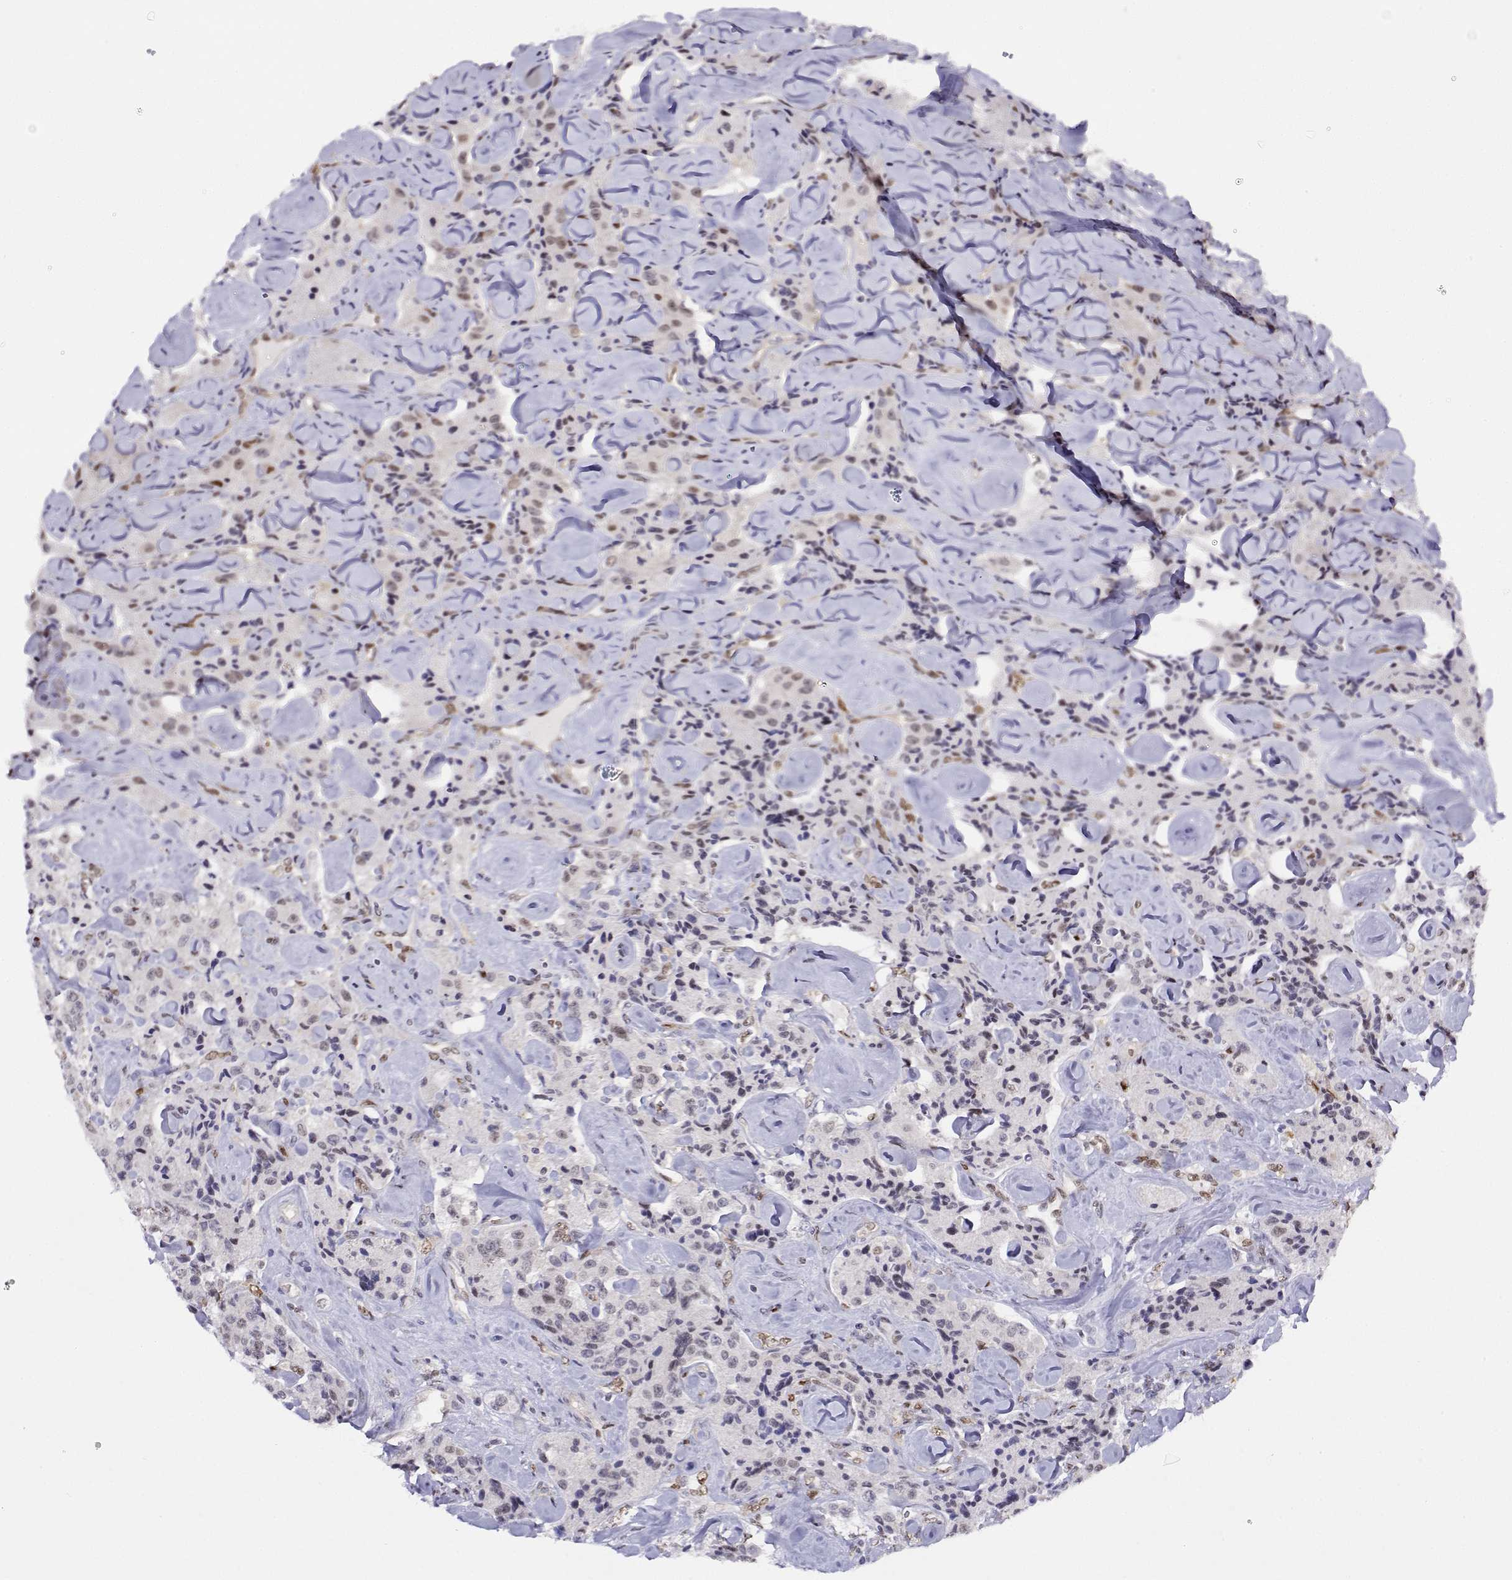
{"staining": {"intensity": "negative", "quantity": "none", "location": "none"}, "tissue": "carcinoid", "cell_type": "Tumor cells", "image_type": "cancer", "snomed": [{"axis": "morphology", "description": "Carcinoid, malignant, NOS"}, {"axis": "topography", "description": "Pancreas"}], "caption": "Carcinoid stained for a protein using immunohistochemistry displays no staining tumor cells.", "gene": "ERF", "patient": {"sex": "male", "age": 41}}